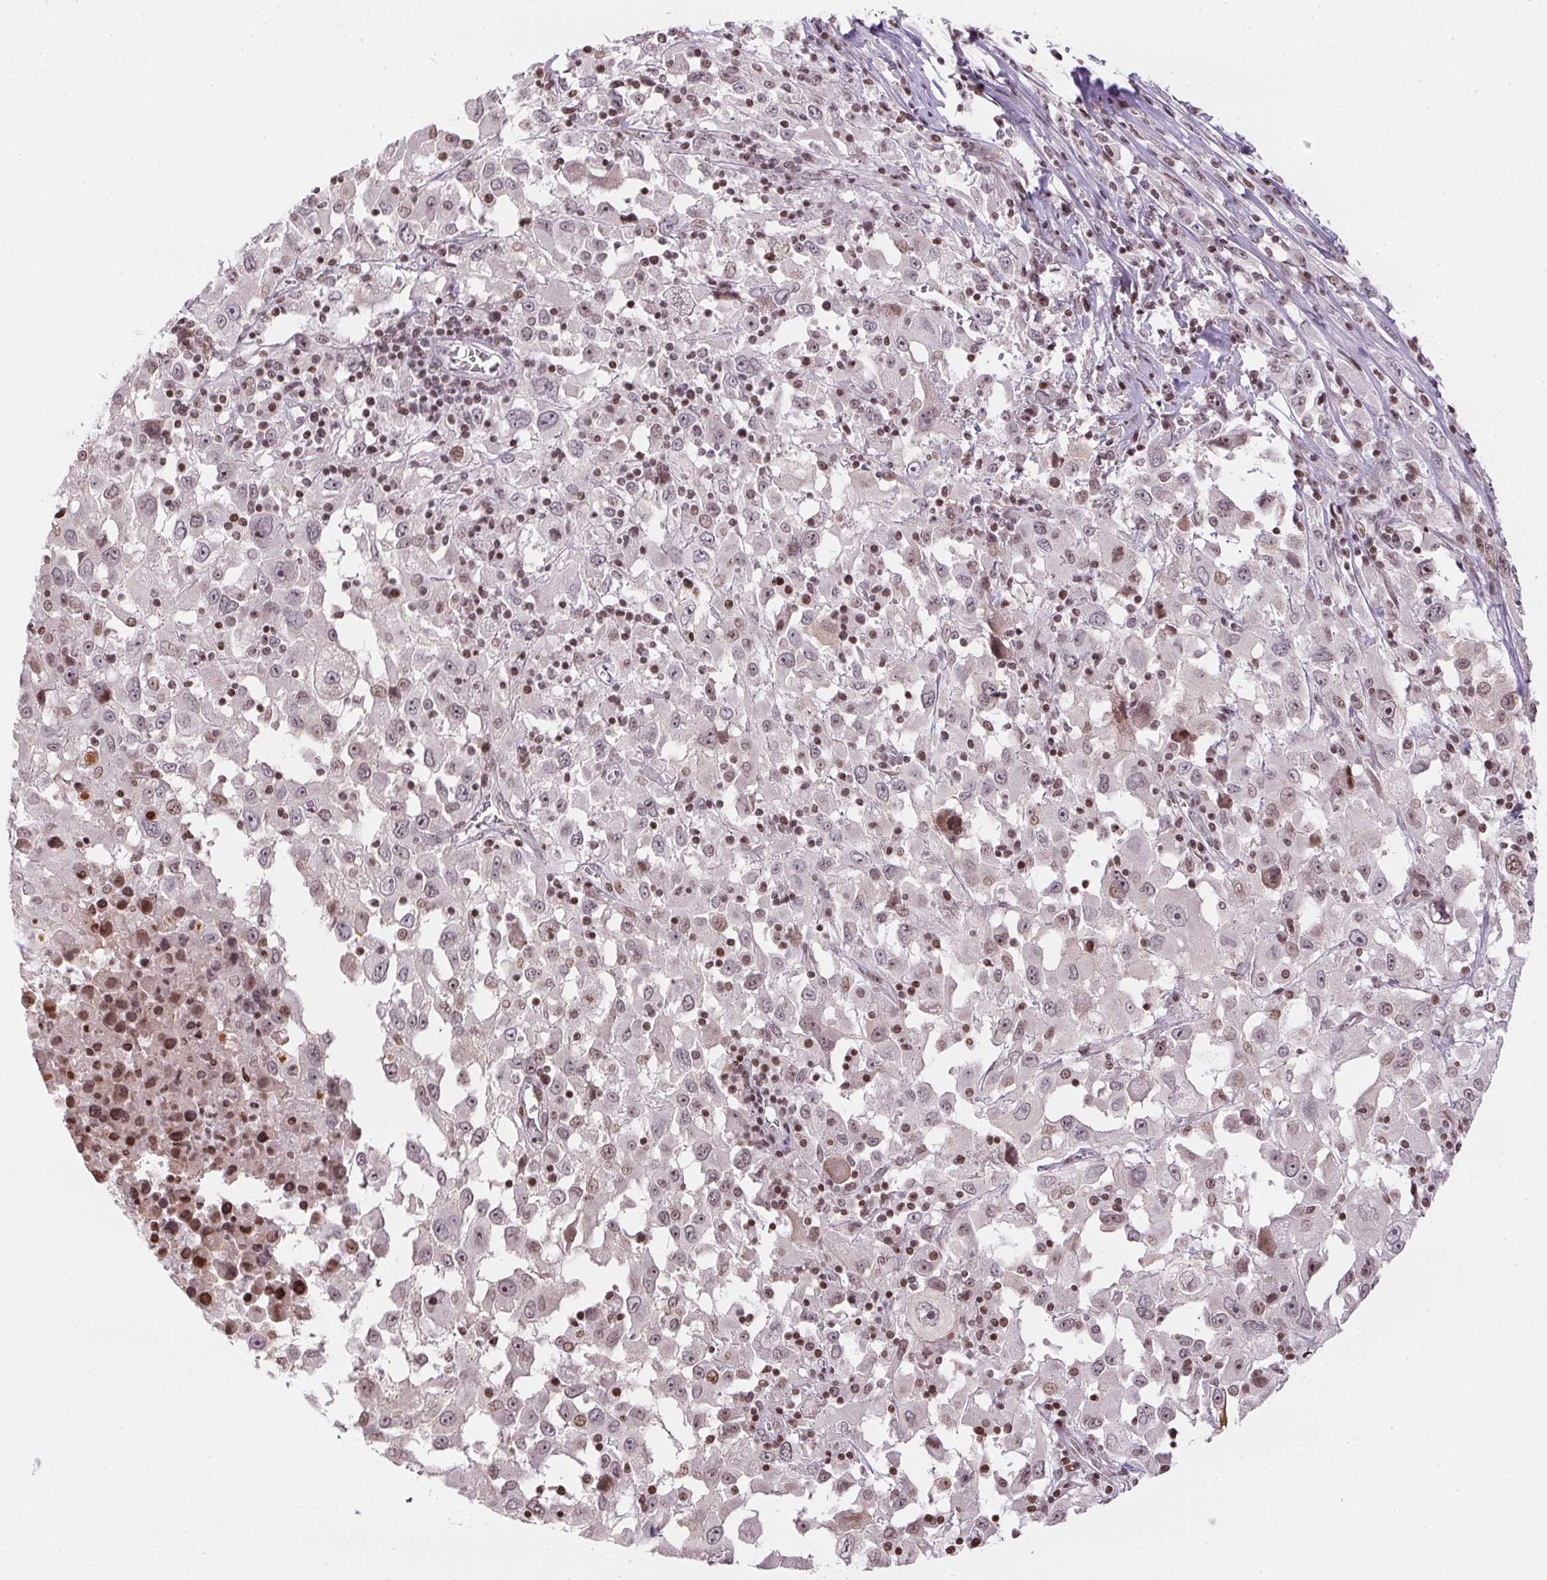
{"staining": {"intensity": "moderate", "quantity": "25%-75%", "location": "nuclear"}, "tissue": "melanoma", "cell_type": "Tumor cells", "image_type": "cancer", "snomed": [{"axis": "morphology", "description": "Malignant melanoma, Metastatic site"}, {"axis": "topography", "description": "Soft tissue"}], "caption": "Protein staining shows moderate nuclear expression in approximately 25%-75% of tumor cells in malignant melanoma (metastatic site).", "gene": "RNF181", "patient": {"sex": "male", "age": 50}}